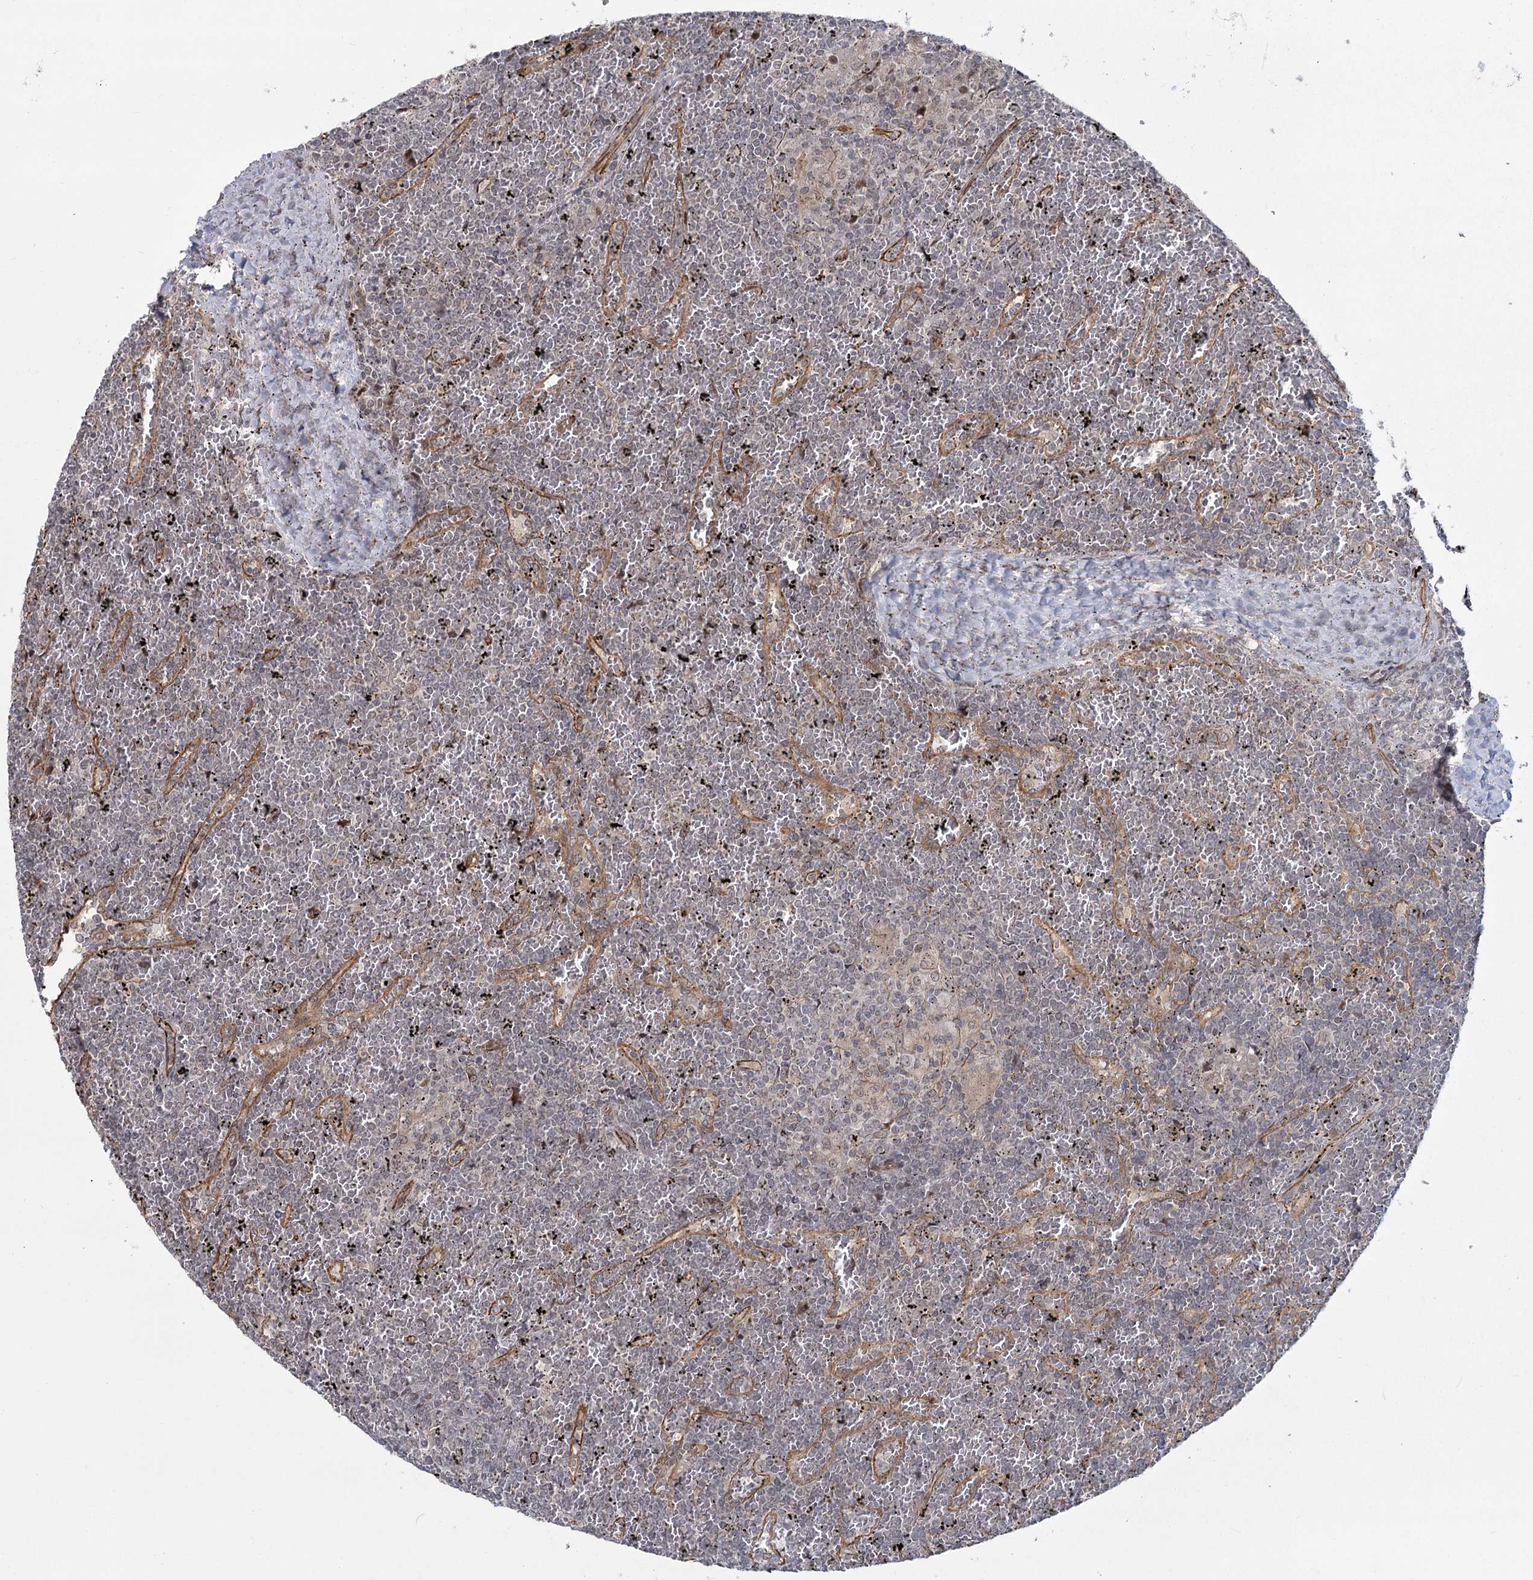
{"staining": {"intensity": "negative", "quantity": "none", "location": "none"}, "tissue": "lymphoma", "cell_type": "Tumor cells", "image_type": "cancer", "snomed": [{"axis": "morphology", "description": "Malignant lymphoma, non-Hodgkin's type, Low grade"}, {"axis": "topography", "description": "Spleen"}], "caption": "Tumor cells show no significant protein positivity in low-grade malignant lymphoma, non-Hodgkin's type. (Brightfield microscopy of DAB (3,3'-diaminobenzidine) immunohistochemistry (IHC) at high magnification).", "gene": "AP2M1", "patient": {"sex": "female", "age": 19}}